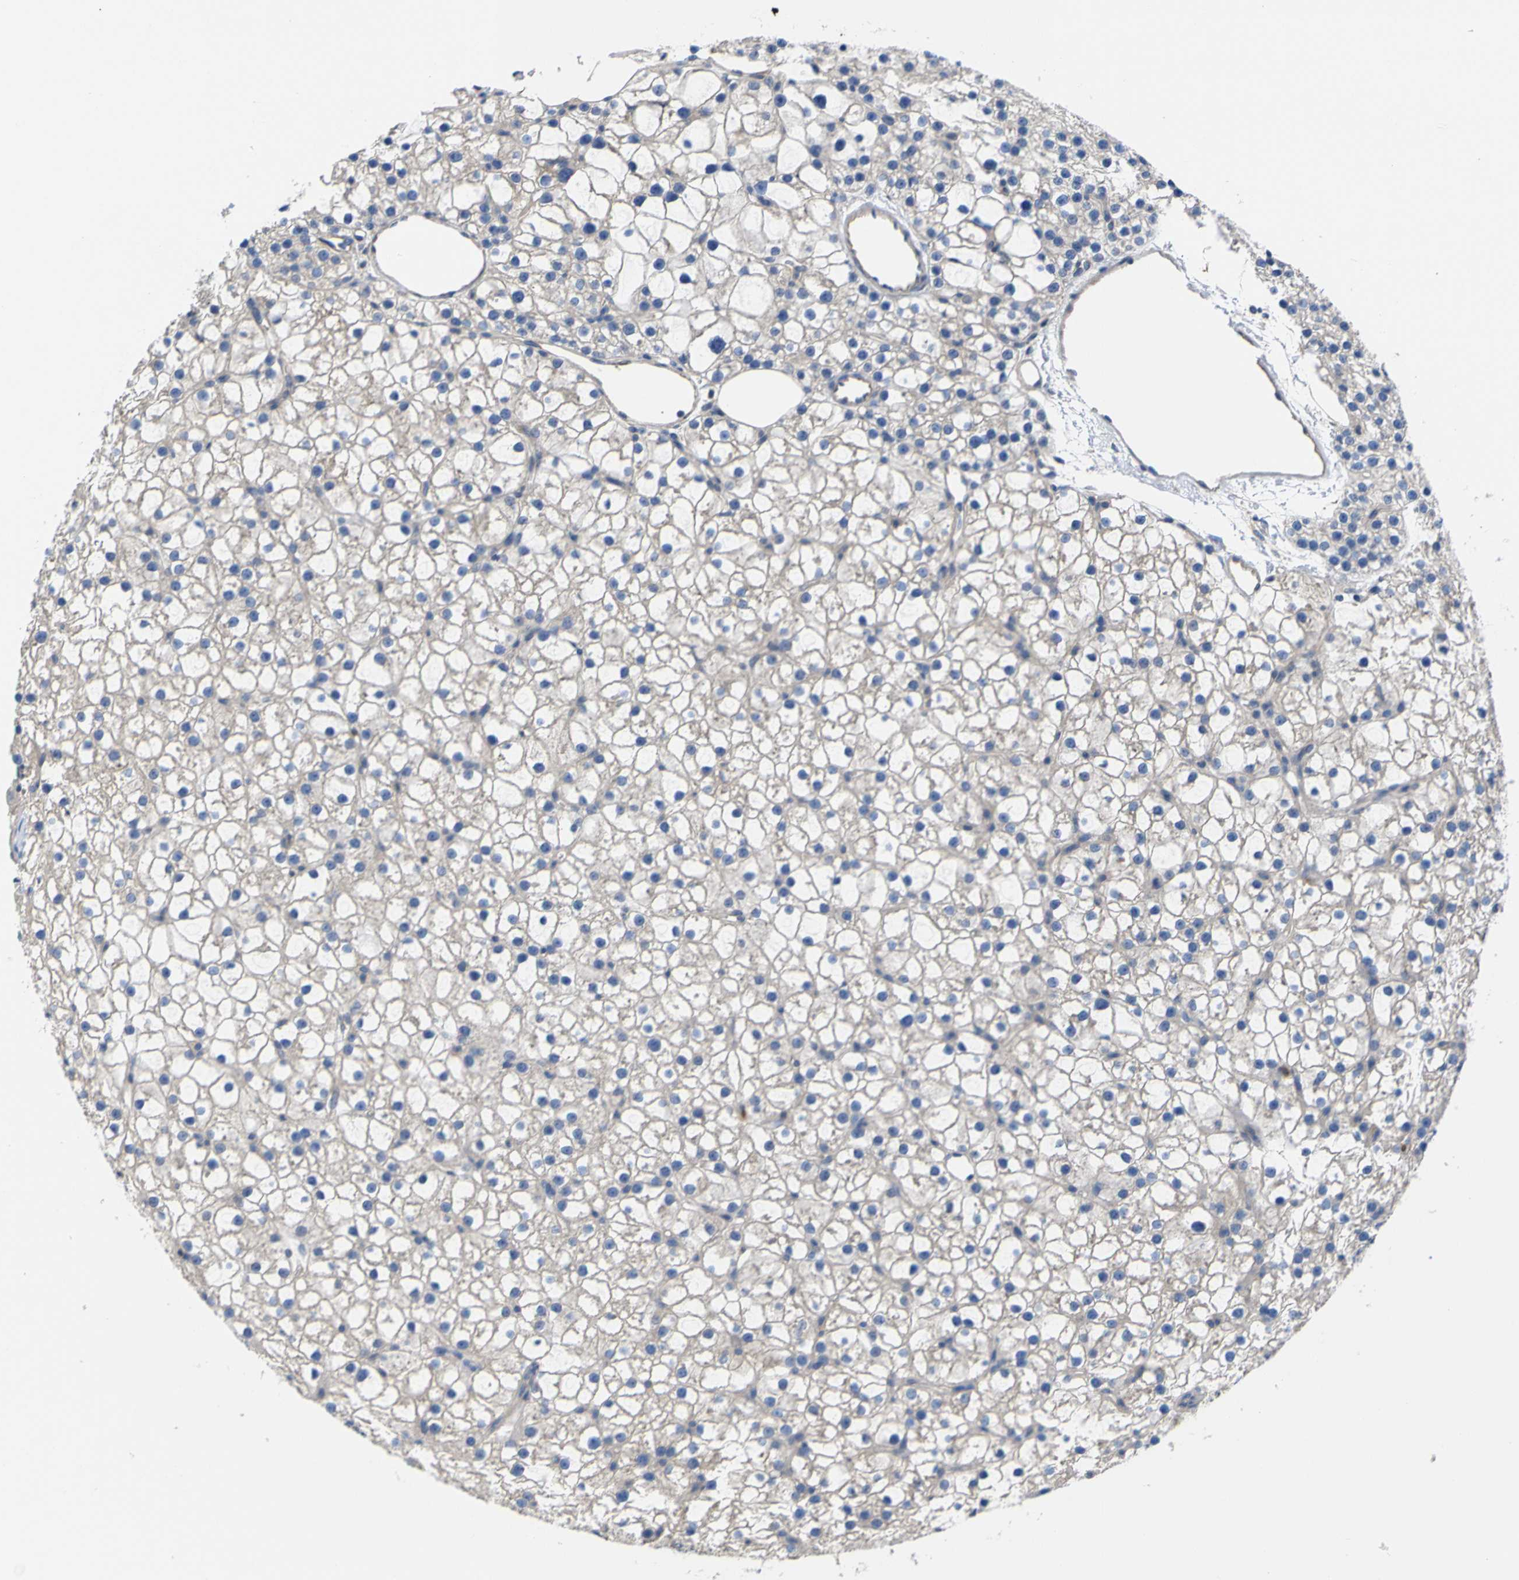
{"staining": {"intensity": "moderate", "quantity": "25%-75%", "location": "cytoplasmic/membranous"}, "tissue": "parathyroid gland", "cell_type": "Glandular cells", "image_type": "normal", "snomed": [{"axis": "morphology", "description": "Normal tissue, NOS"}, {"axis": "morphology", "description": "Adenoma, NOS"}, {"axis": "topography", "description": "Parathyroid gland"}], "caption": "High-power microscopy captured an immunohistochemistry image of unremarkable parathyroid gland, revealing moderate cytoplasmic/membranous expression in about 25%-75% of glandular cells. (brown staining indicates protein expression, while blue staining denotes nuclei).", "gene": "USH1C", "patient": {"sex": "female", "age": 70}}